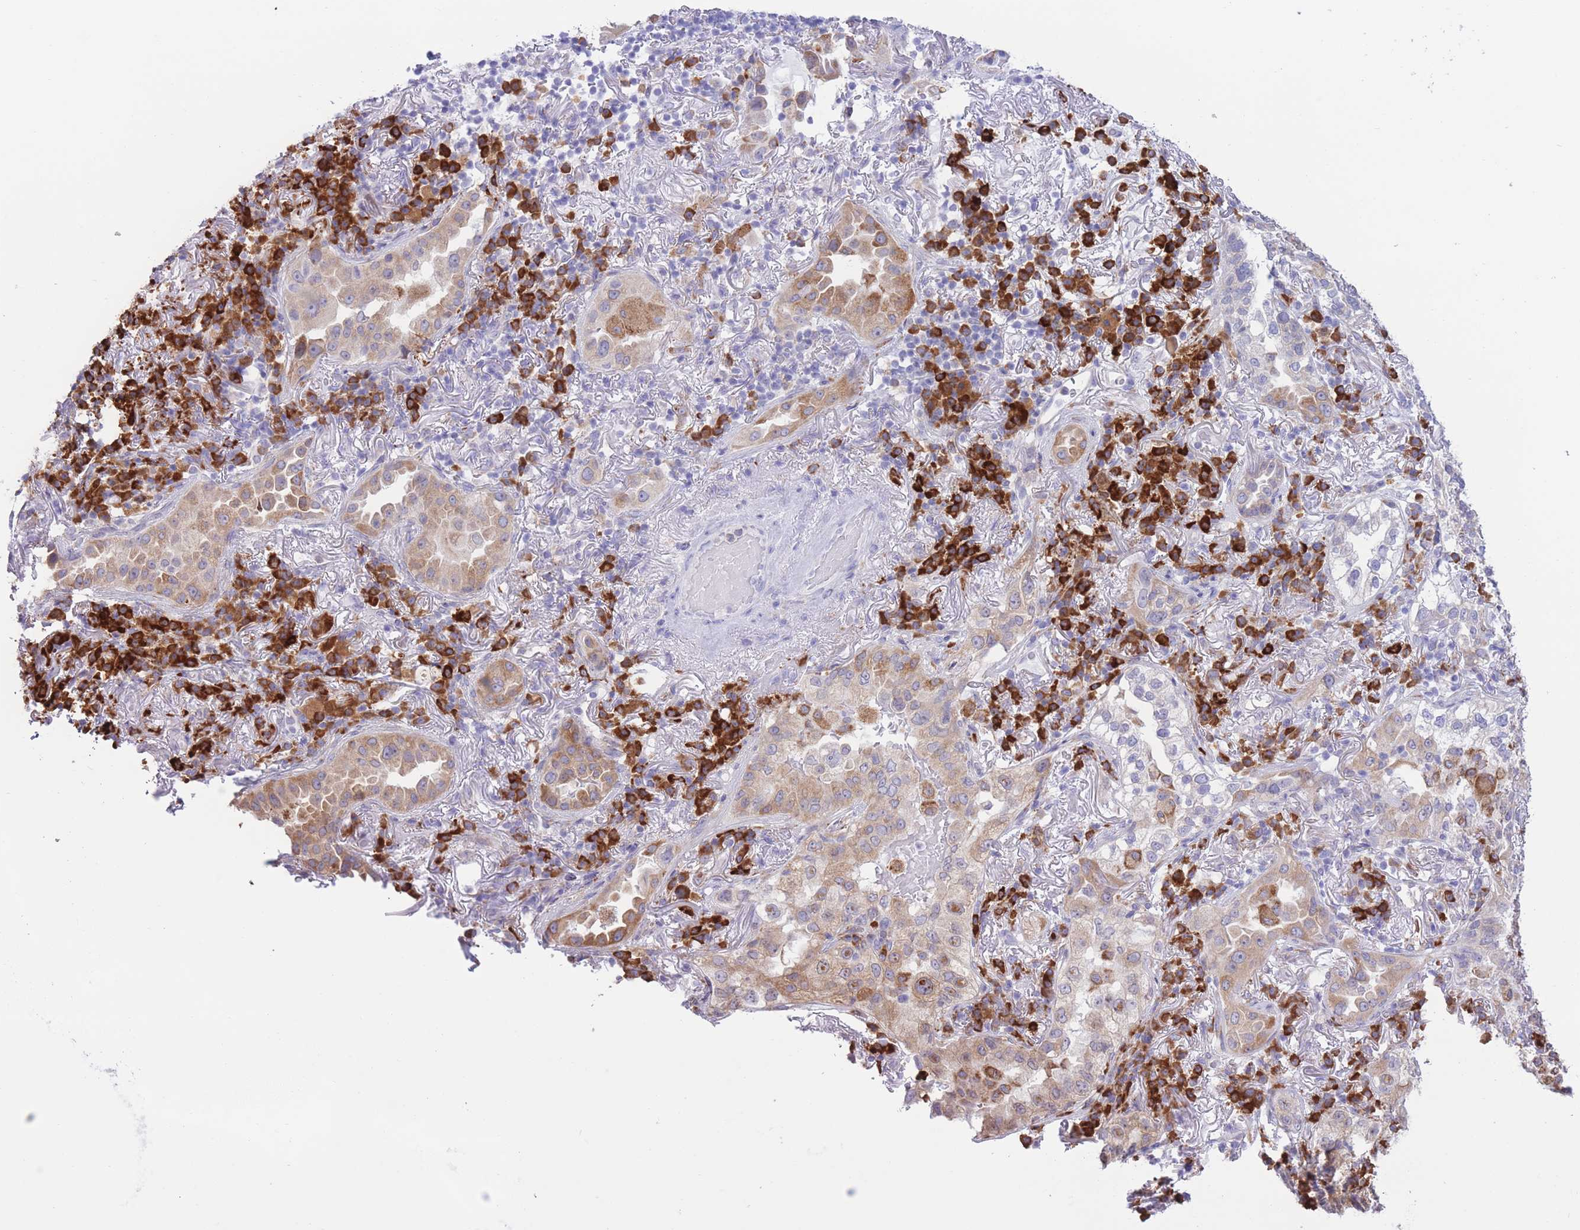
{"staining": {"intensity": "moderate", "quantity": "25%-75%", "location": "cytoplasmic/membranous"}, "tissue": "lung cancer", "cell_type": "Tumor cells", "image_type": "cancer", "snomed": [{"axis": "morphology", "description": "Adenocarcinoma, NOS"}, {"axis": "topography", "description": "Lung"}], "caption": "Immunohistochemistry histopathology image of neoplastic tissue: human lung cancer stained using IHC exhibits medium levels of moderate protein expression localized specifically in the cytoplasmic/membranous of tumor cells, appearing as a cytoplasmic/membranous brown color.", "gene": "MYDGF", "patient": {"sex": "female", "age": 69}}